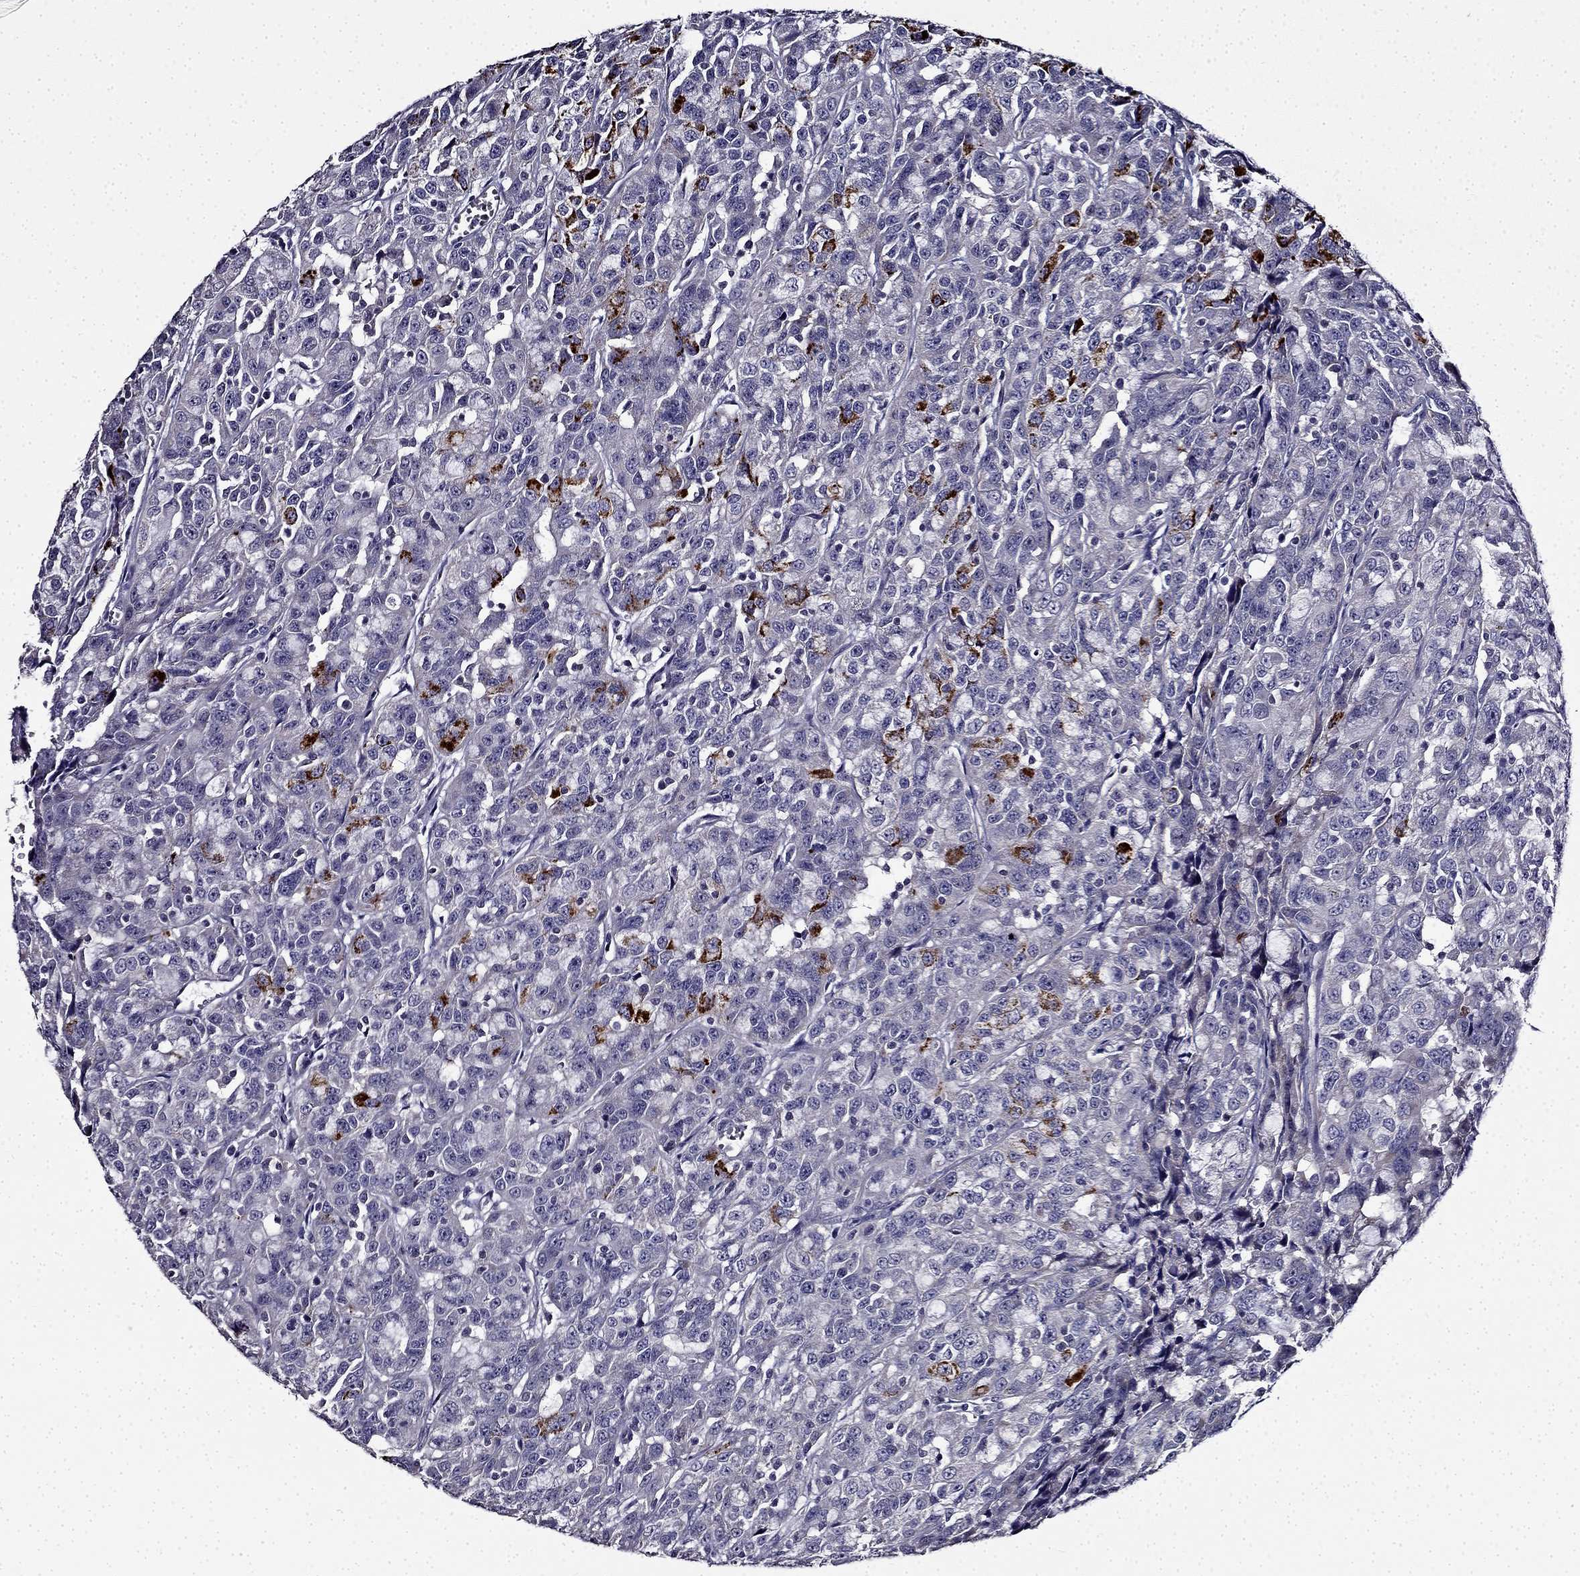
{"staining": {"intensity": "strong", "quantity": "<25%", "location": "cytoplasmic/membranous"}, "tissue": "urothelial cancer", "cell_type": "Tumor cells", "image_type": "cancer", "snomed": [{"axis": "morphology", "description": "Urothelial carcinoma, NOS"}, {"axis": "morphology", "description": "Urothelial carcinoma, High grade"}, {"axis": "topography", "description": "Urinary bladder"}], "caption": "Immunohistochemistry photomicrograph of high-grade urothelial carcinoma stained for a protein (brown), which exhibits medium levels of strong cytoplasmic/membranous positivity in approximately <25% of tumor cells.", "gene": "TMEM266", "patient": {"sex": "female", "age": 73}}